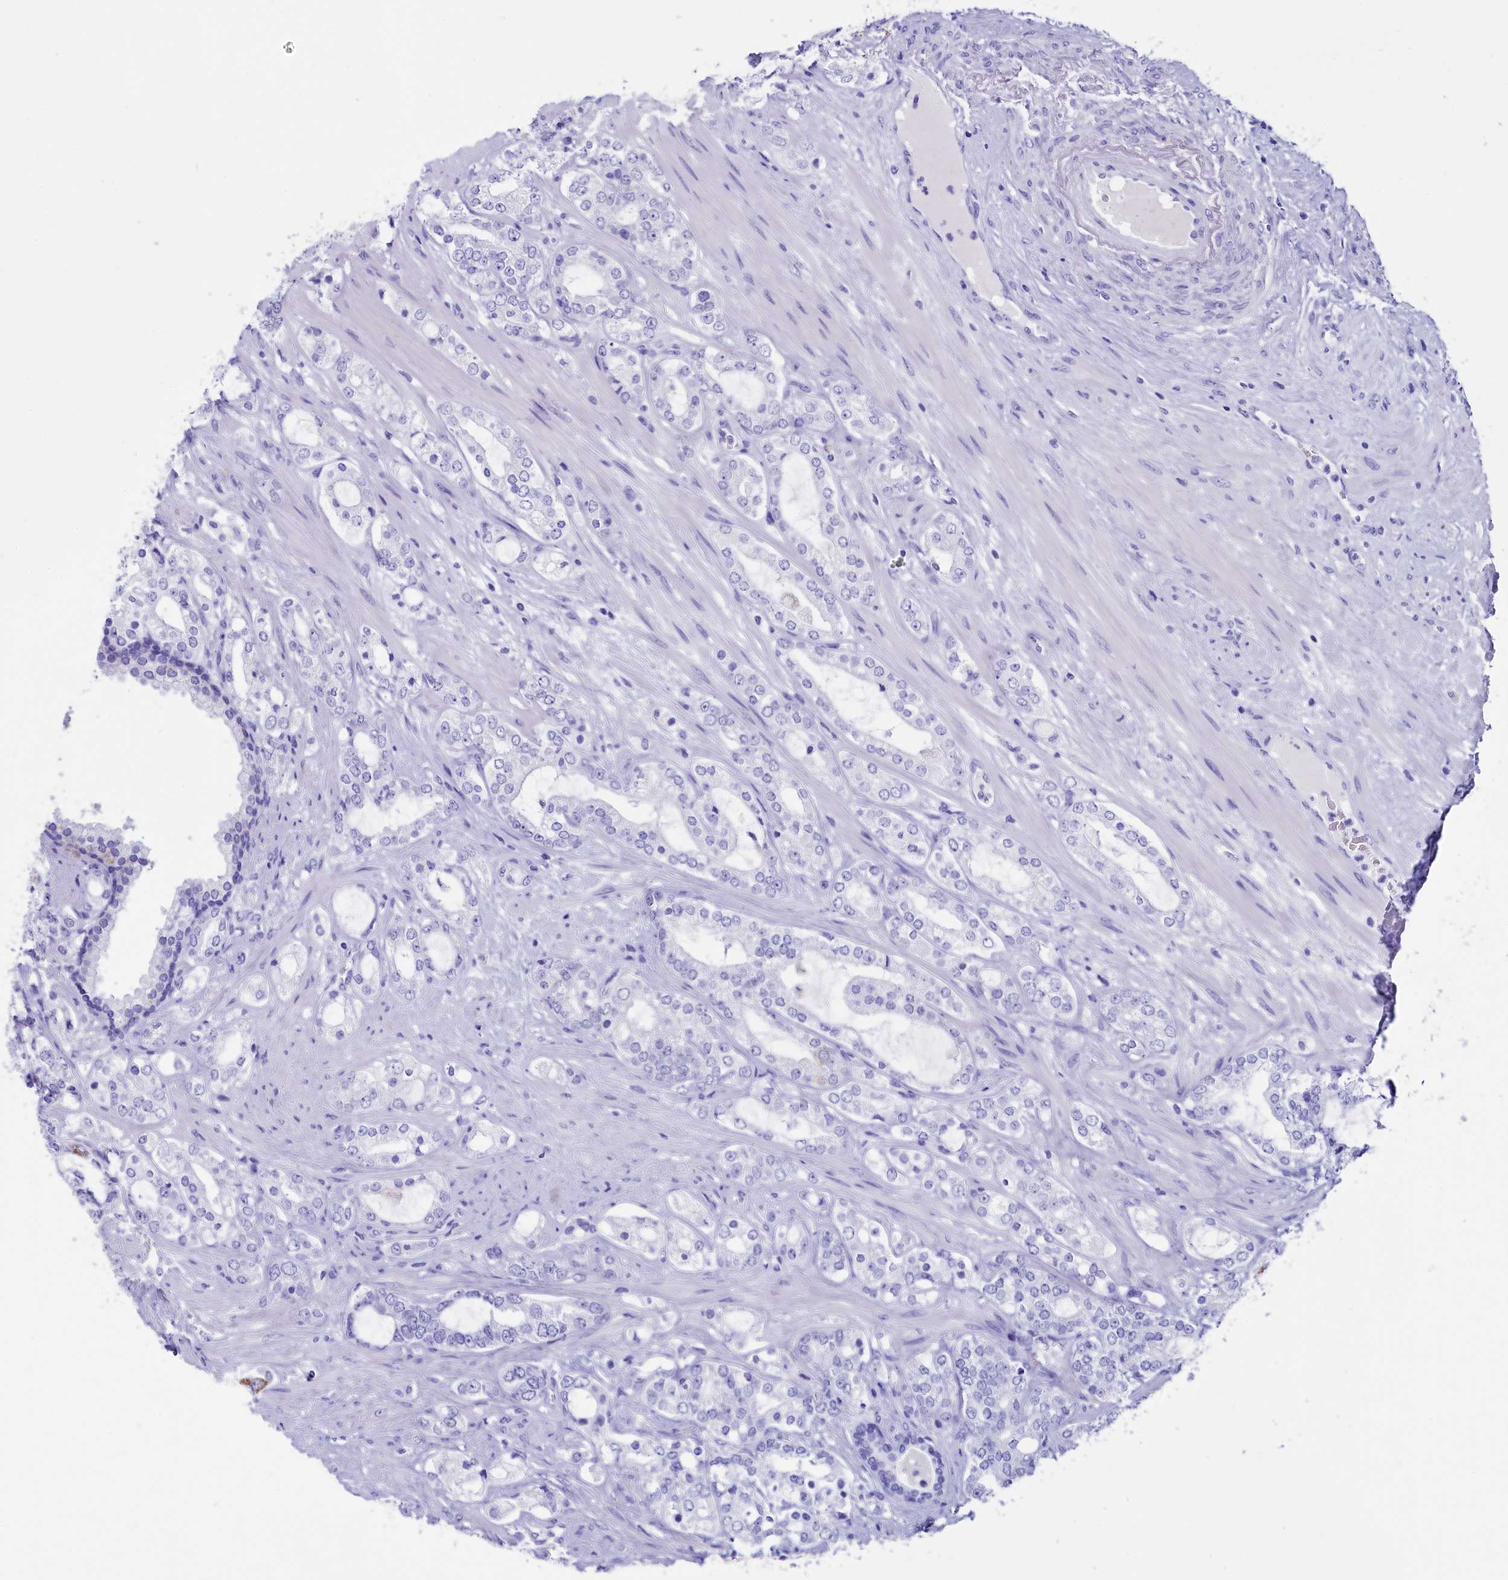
{"staining": {"intensity": "negative", "quantity": "none", "location": "none"}, "tissue": "prostate cancer", "cell_type": "Tumor cells", "image_type": "cancer", "snomed": [{"axis": "morphology", "description": "Adenocarcinoma, High grade"}, {"axis": "topography", "description": "Prostate"}], "caption": "Immunohistochemical staining of human adenocarcinoma (high-grade) (prostate) shows no significant staining in tumor cells.", "gene": "ANKRD29", "patient": {"sex": "male", "age": 64}}